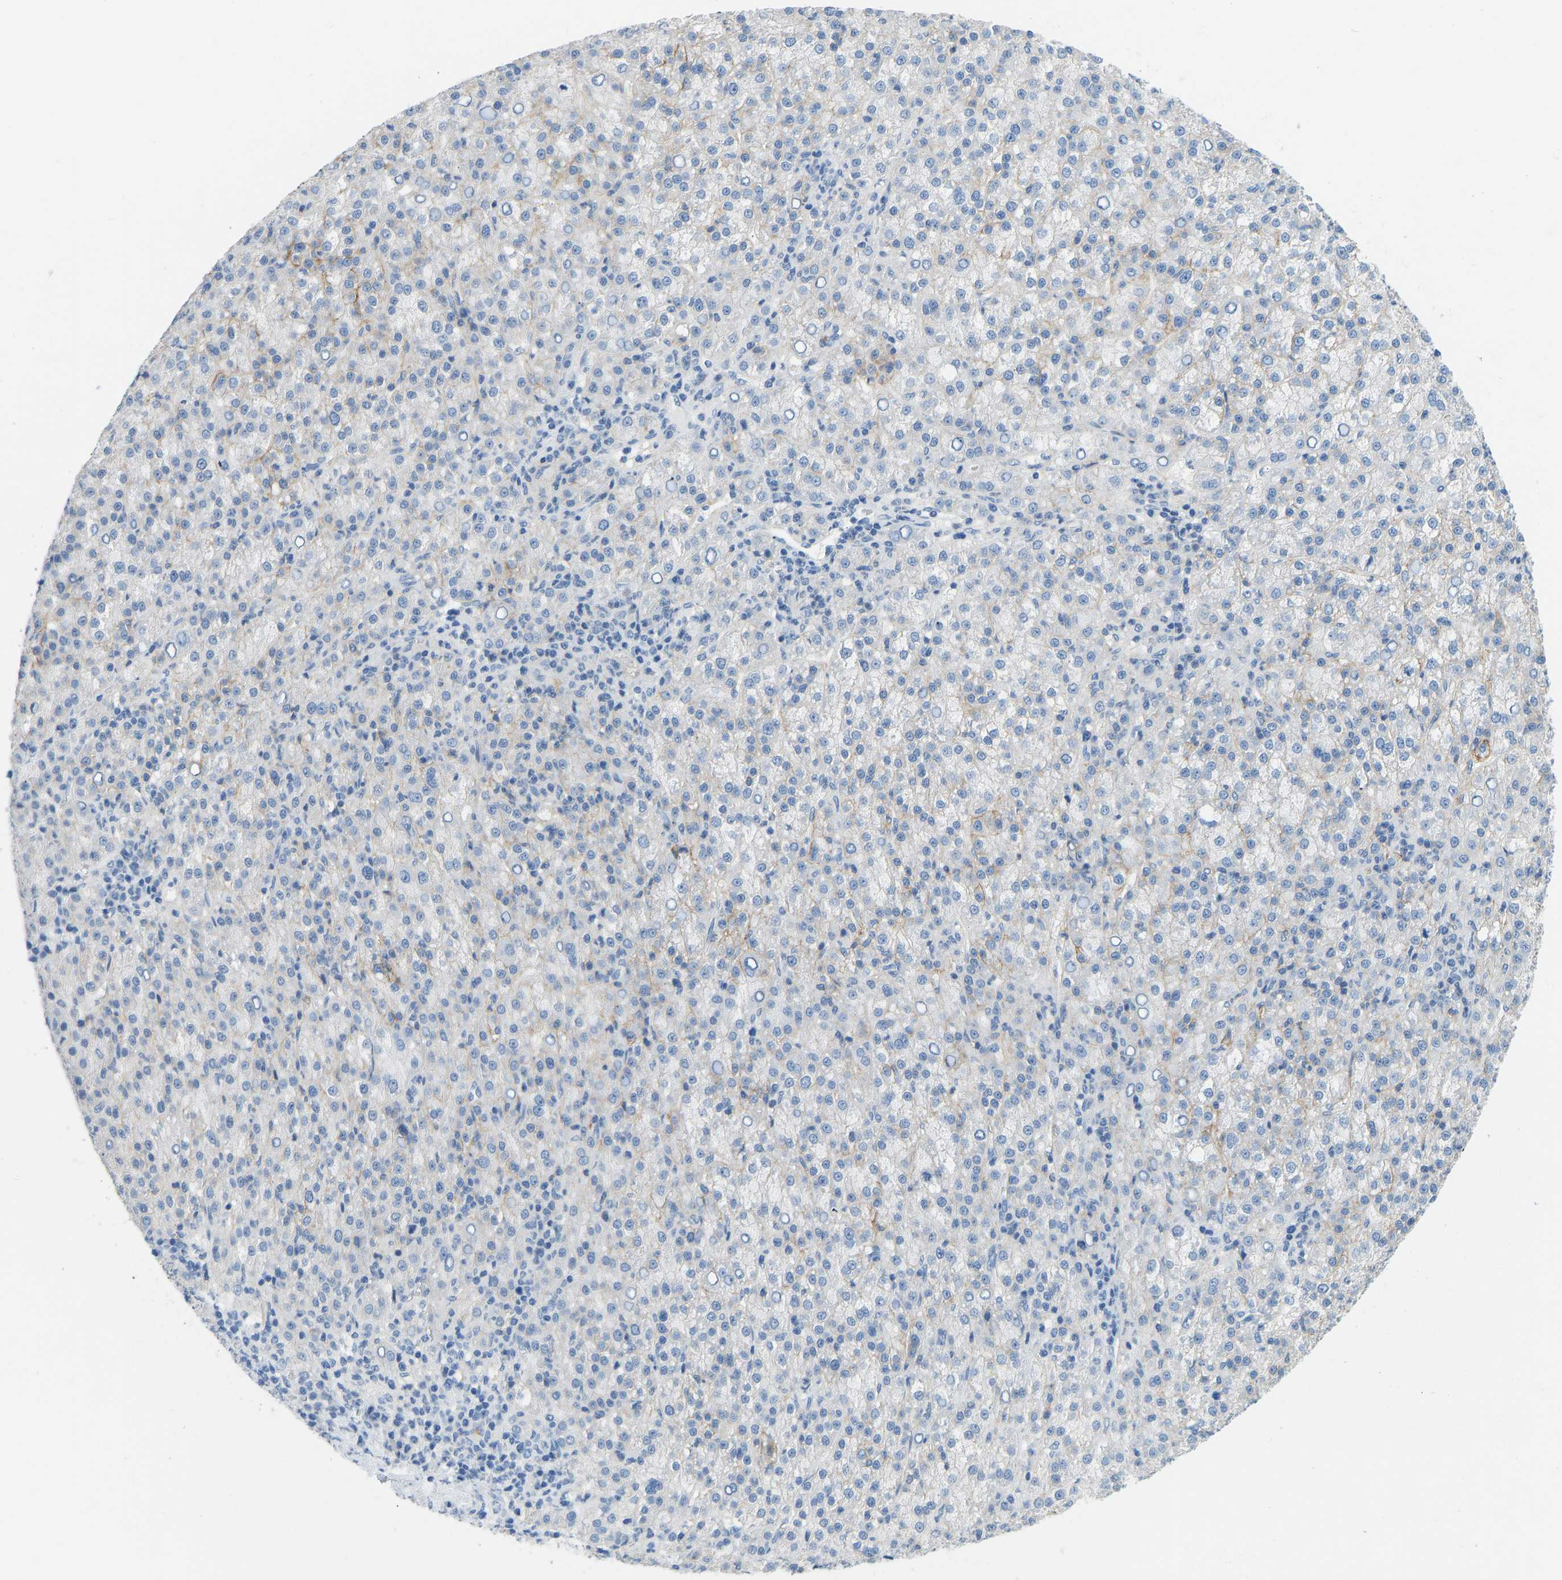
{"staining": {"intensity": "negative", "quantity": "none", "location": "none"}, "tissue": "liver cancer", "cell_type": "Tumor cells", "image_type": "cancer", "snomed": [{"axis": "morphology", "description": "Carcinoma, Hepatocellular, NOS"}, {"axis": "topography", "description": "Liver"}], "caption": "DAB (3,3'-diaminobenzidine) immunohistochemical staining of human liver cancer demonstrates no significant staining in tumor cells. (Brightfield microscopy of DAB immunohistochemistry at high magnification).", "gene": "ATP1A1", "patient": {"sex": "female", "age": 58}}